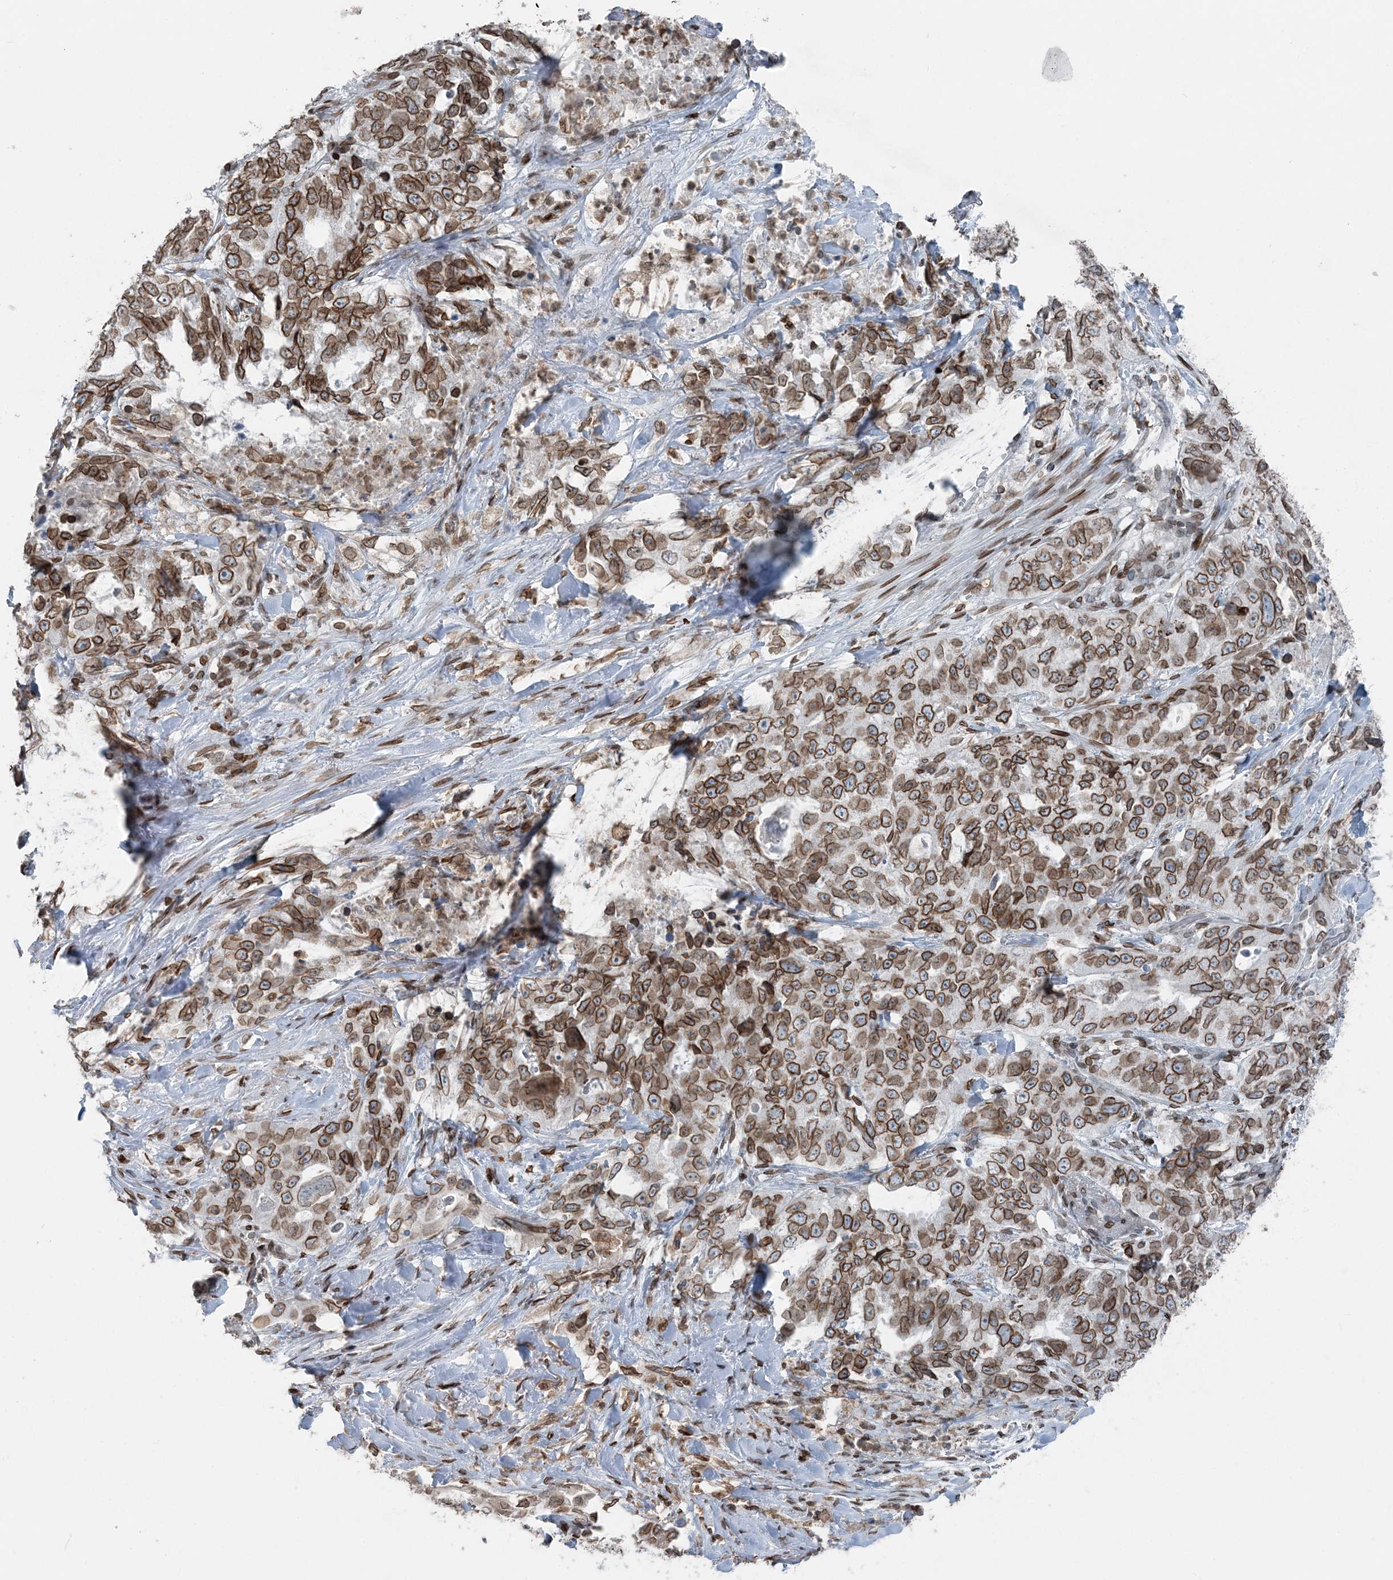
{"staining": {"intensity": "moderate", "quantity": ">75%", "location": "cytoplasmic/membranous,nuclear"}, "tissue": "lung cancer", "cell_type": "Tumor cells", "image_type": "cancer", "snomed": [{"axis": "morphology", "description": "Adenocarcinoma, NOS"}, {"axis": "topography", "description": "Lung"}], "caption": "A medium amount of moderate cytoplasmic/membranous and nuclear positivity is identified in approximately >75% of tumor cells in lung adenocarcinoma tissue. (DAB IHC, brown staining for protein, blue staining for nuclei).", "gene": "GJD4", "patient": {"sex": "female", "age": 51}}